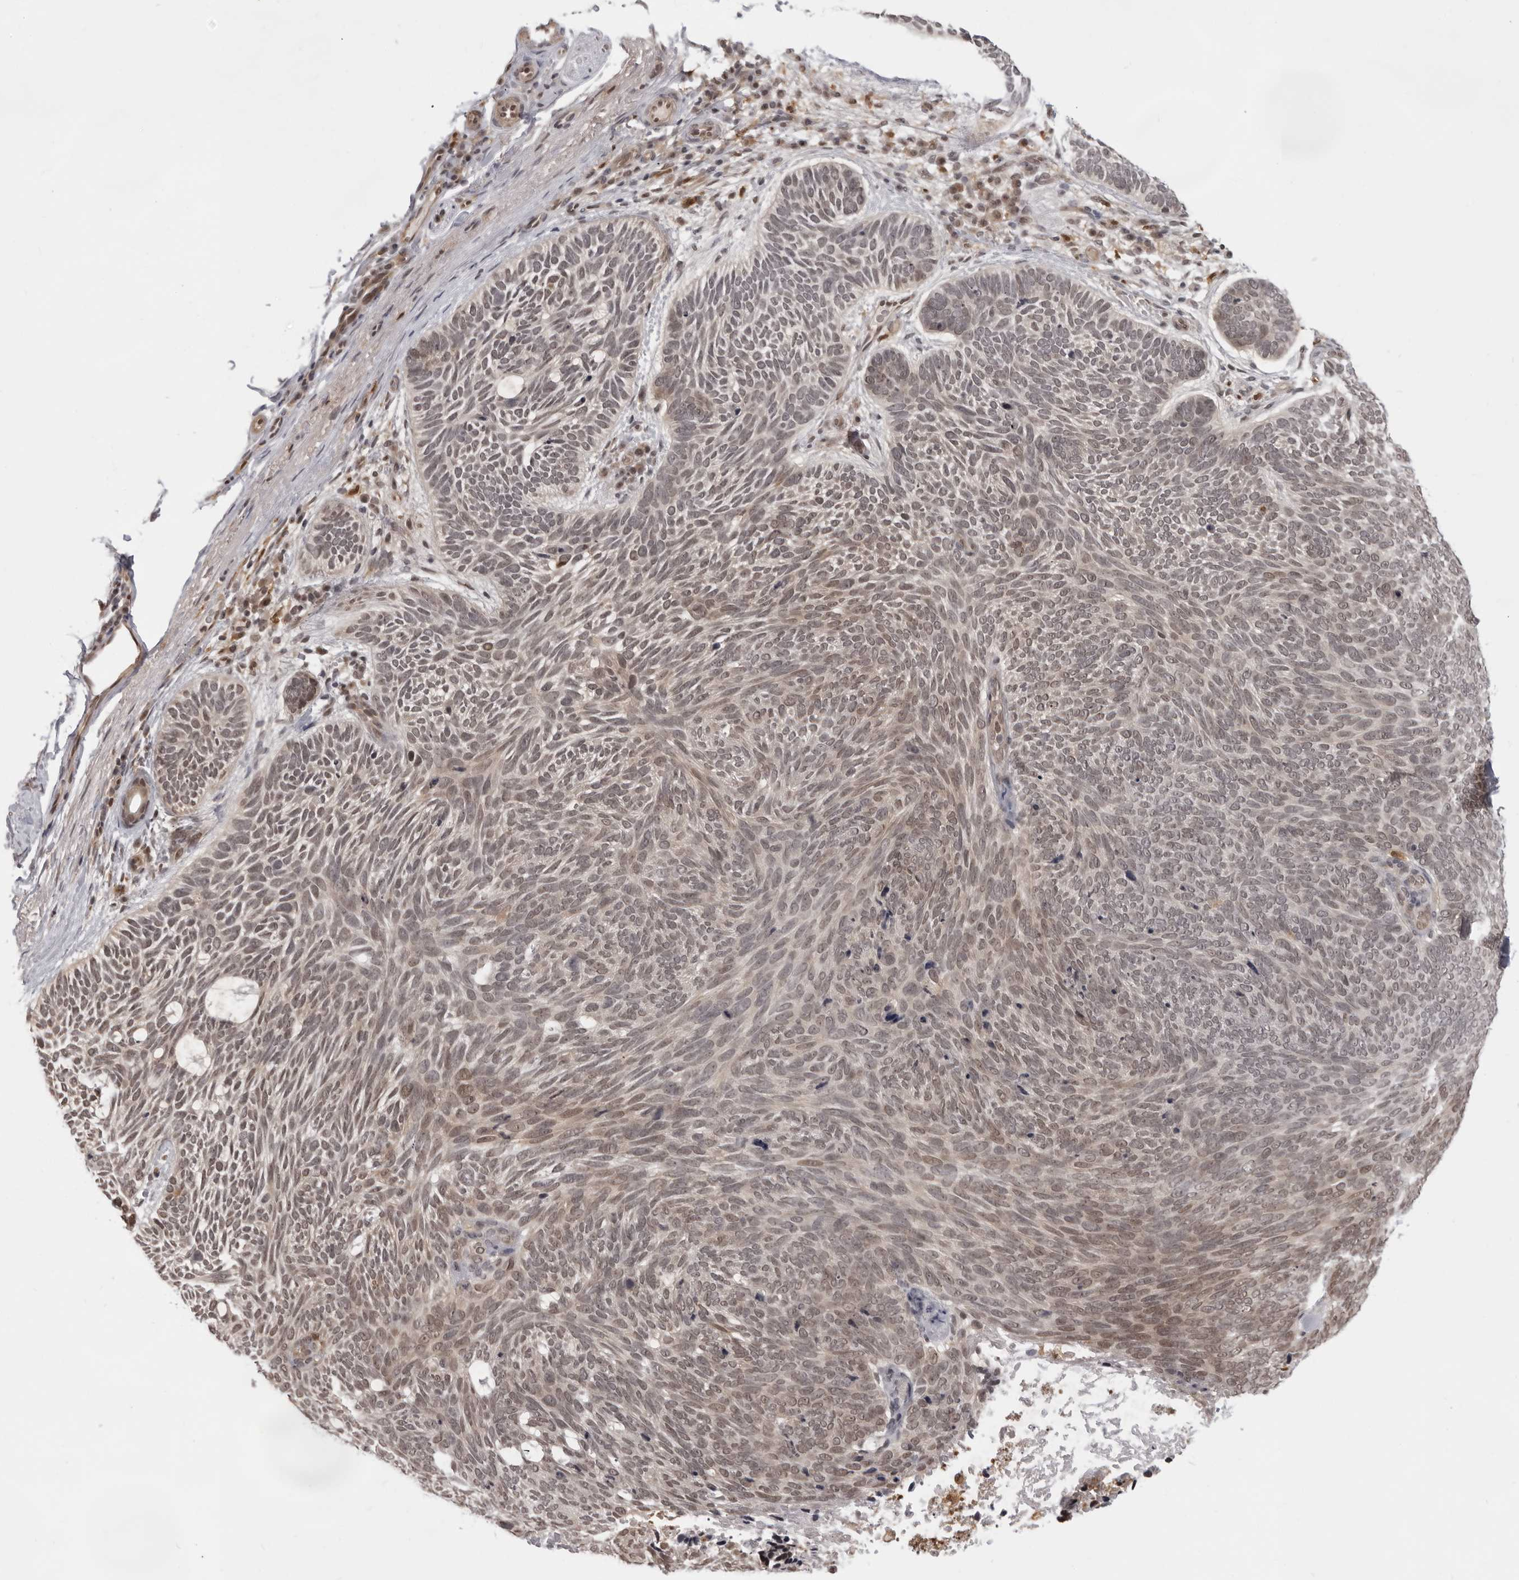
{"staining": {"intensity": "weak", "quantity": ">75%", "location": "nuclear"}, "tissue": "skin cancer", "cell_type": "Tumor cells", "image_type": "cancer", "snomed": [{"axis": "morphology", "description": "Basal cell carcinoma"}, {"axis": "topography", "description": "Skin"}], "caption": "A histopathology image of human skin cancer (basal cell carcinoma) stained for a protein shows weak nuclear brown staining in tumor cells.", "gene": "SRGAP2", "patient": {"sex": "female", "age": 85}}